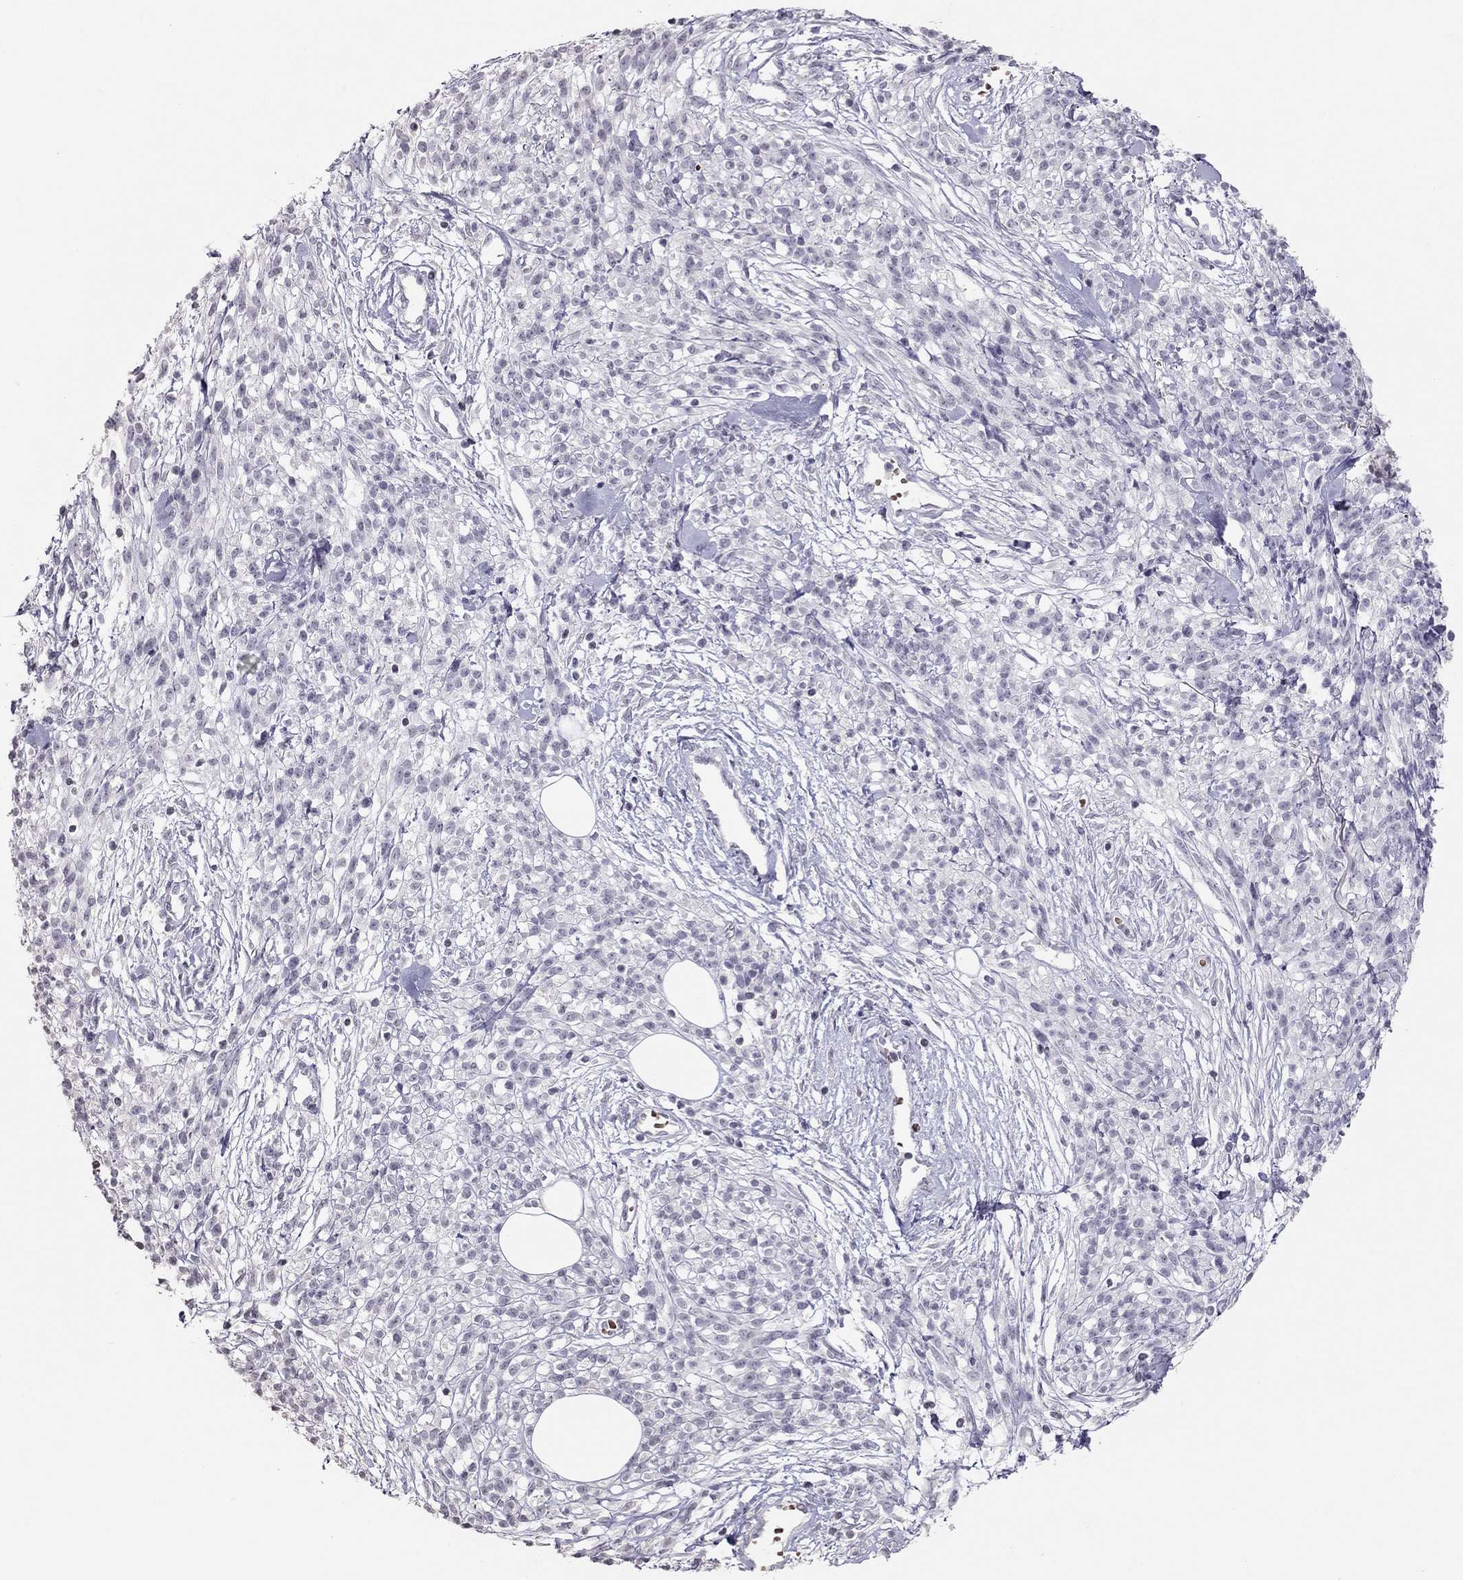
{"staining": {"intensity": "negative", "quantity": "none", "location": "none"}, "tissue": "melanoma", "cell_type": "Tumor cells", "image_type": "cancer", "snomed": [{"axis": "morphology", "description": "Malignant melanoma, NOS"}, {"axis": "topography", "description": "Skin"}, {"axis": "topography", "description": "Skin of trunk"}], "caption": "Immunohistochemical staining of human malignant melanoma reveals no significant staining in tumor cells.", "gene": "TSHB", "patient": {"sex": "male", "age": 74}}